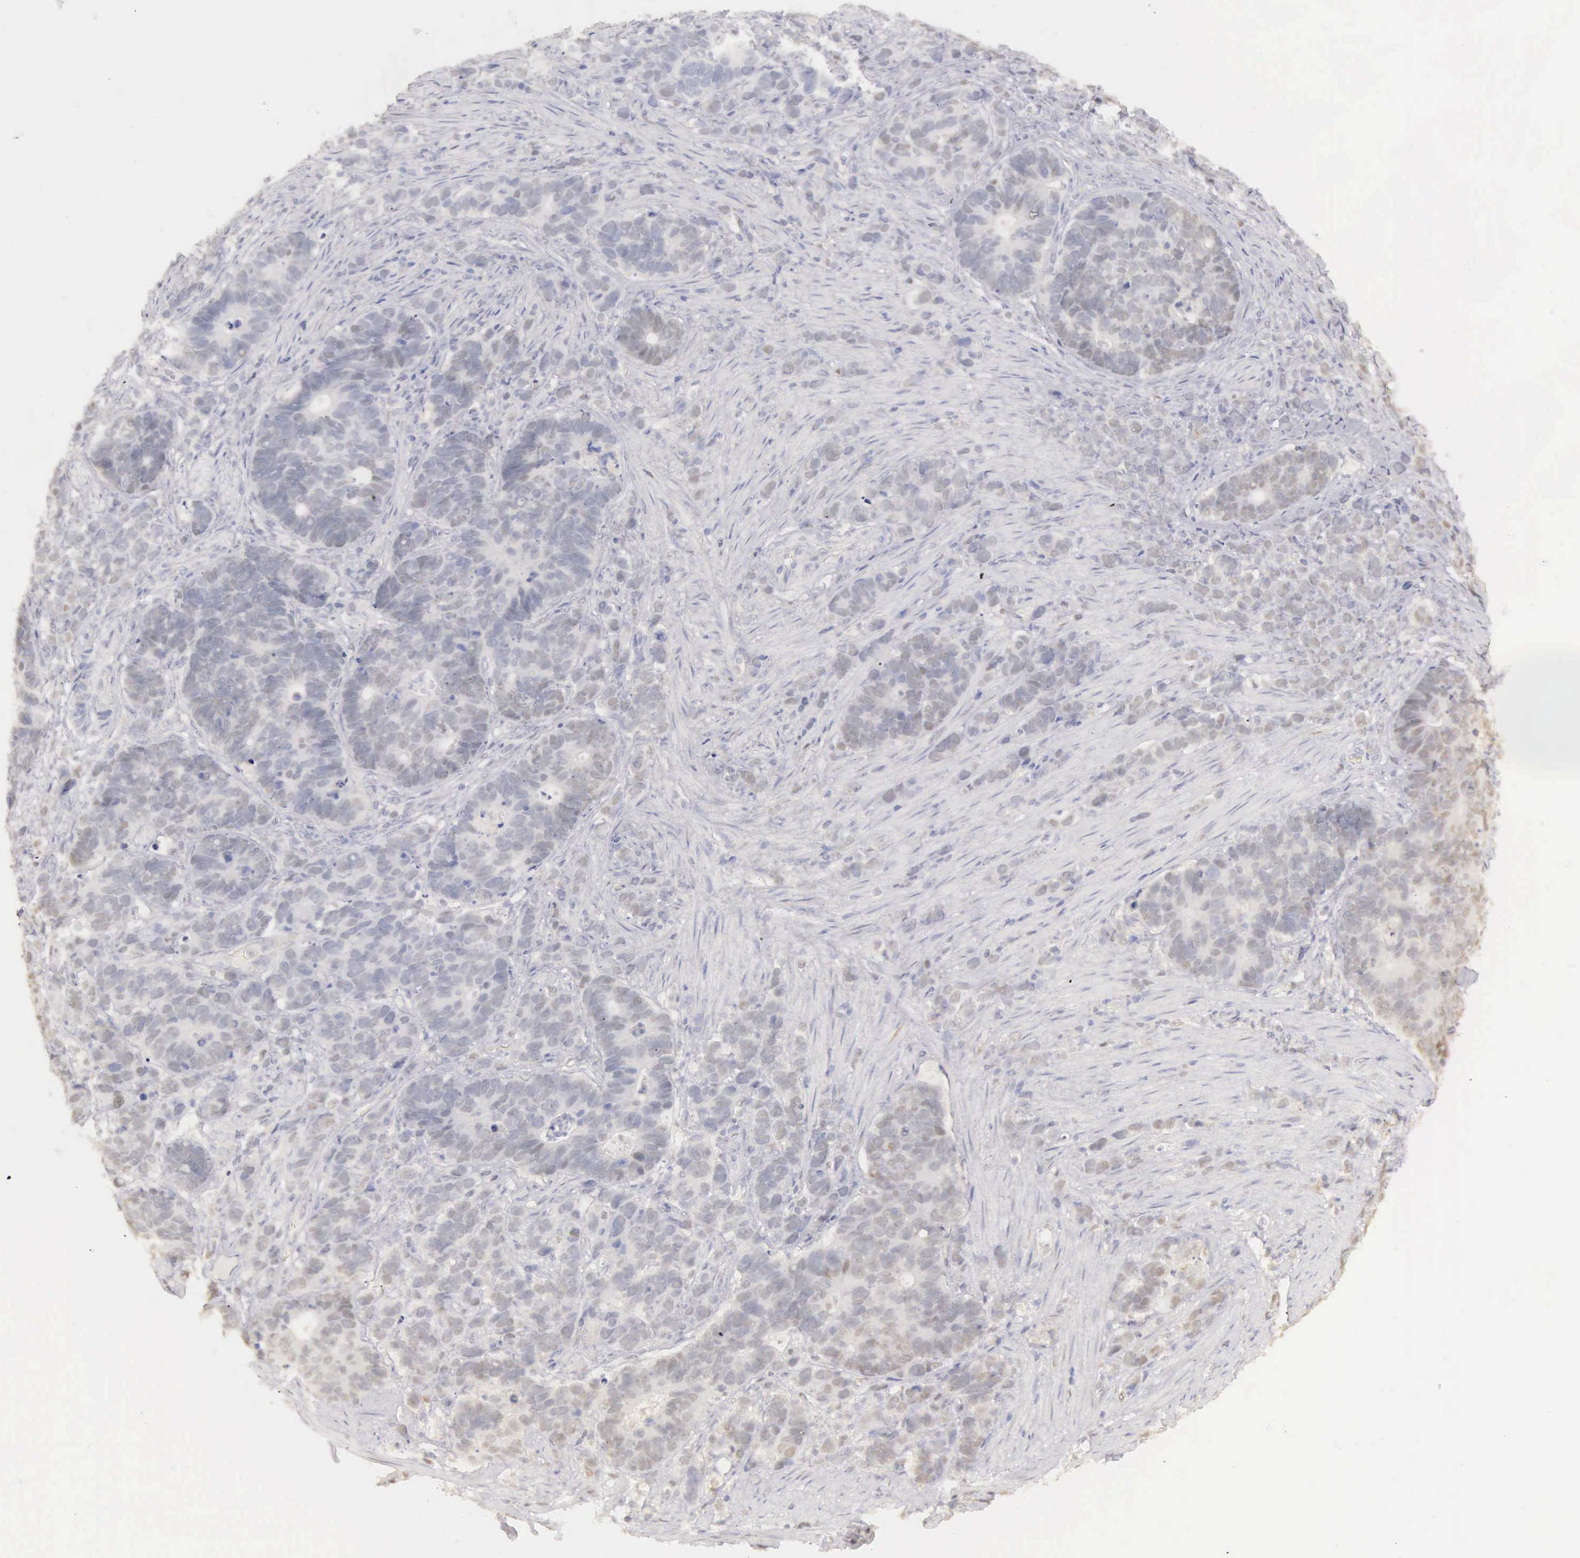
{"staining": {"intensity": "negative", "quantity": "none", "location": "none"}, "tissue": "stomach cancer", "cell_type": "Tumor cells", "image_type": "cancer", "snomed": [{"axis": "morphology", "description": "Adenocarcinoma, NOS"}, {"axis": "topography", "description": "Stomach, upper"}], "caption": "Human stomach cancer (adenocarcinoma) stained for a protein using IHC reveals no positivity in tumor cells.", "gene": "UBA1", "patient": {"sex": "male", "age": 71}}